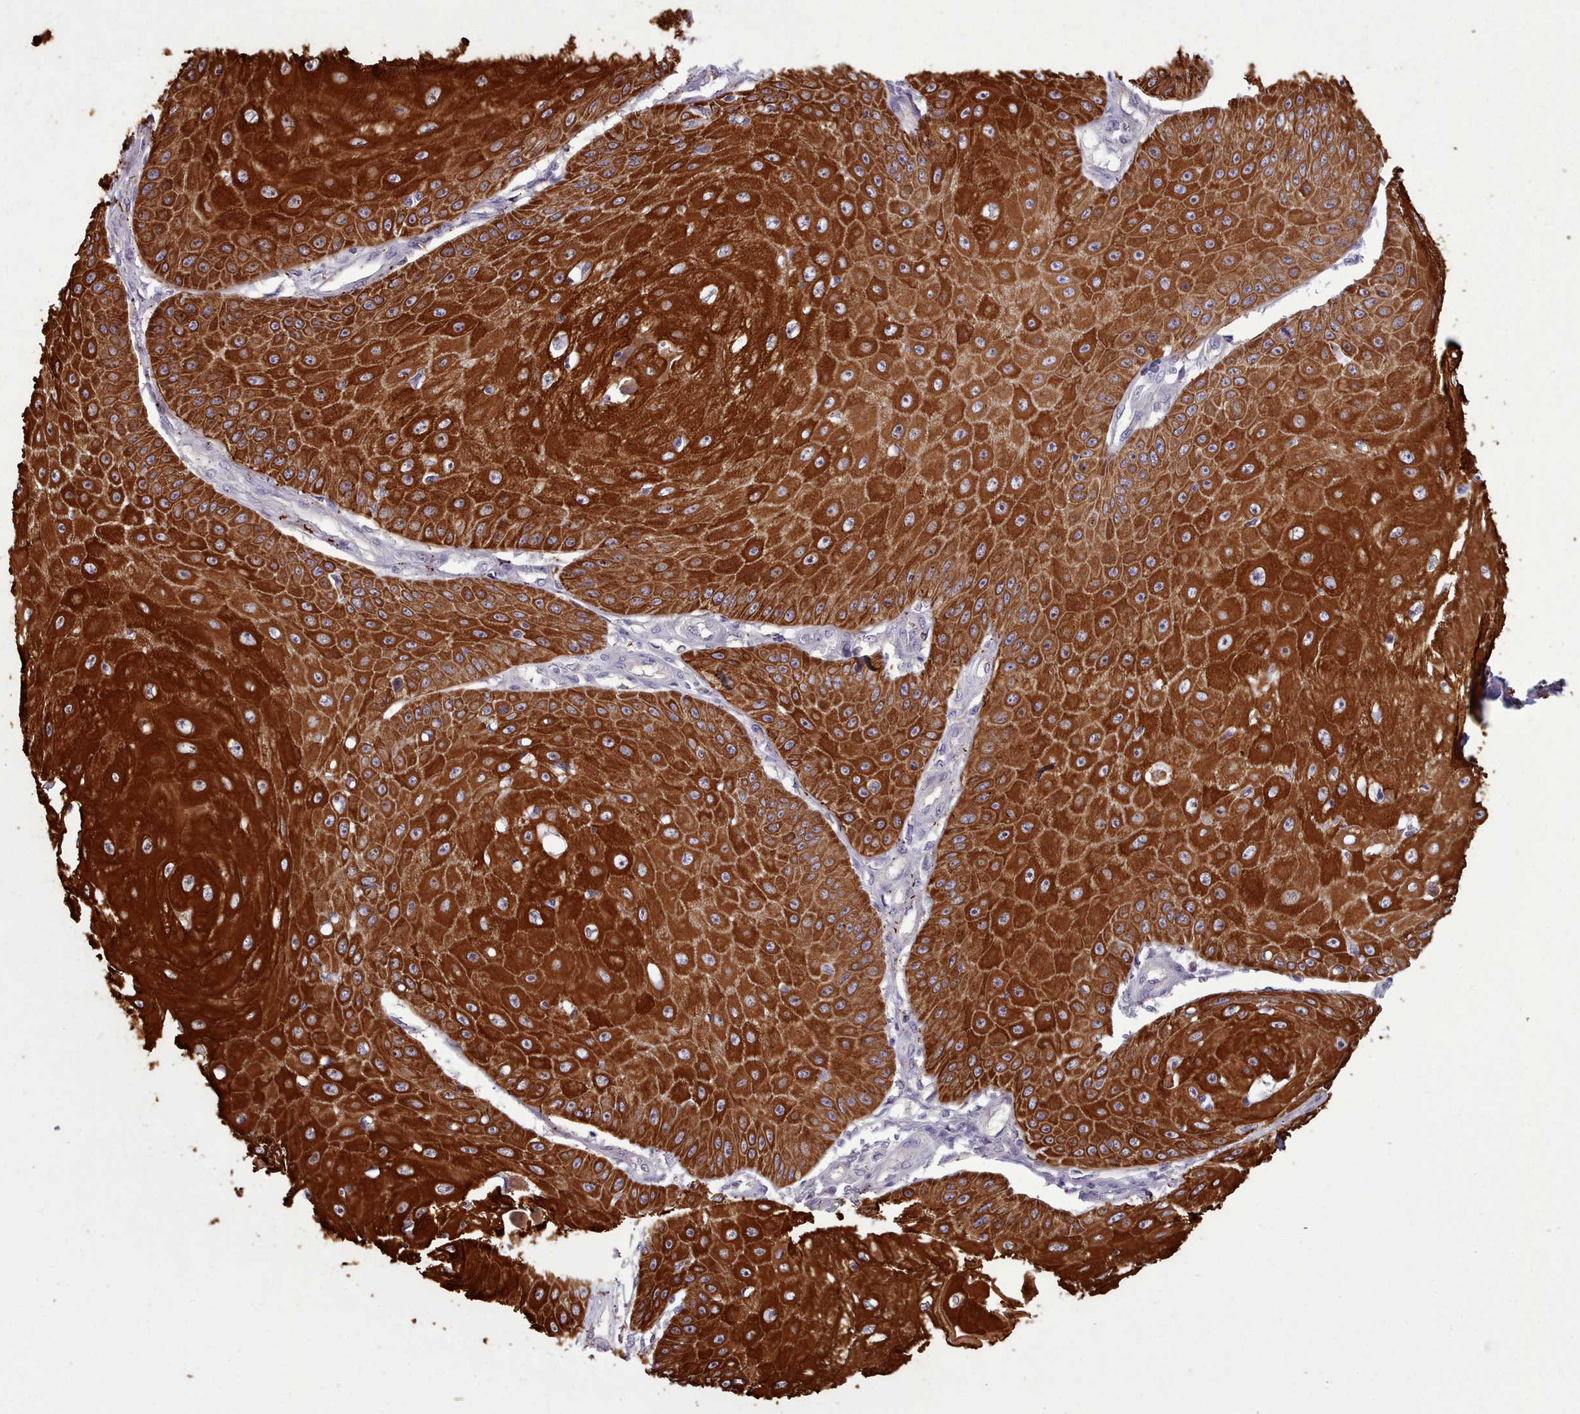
{"staining": {"intensity": "strong", "quantity": ">75%", "location": "cytoplasmic/membranous"}, "tissue": "skin cancer", "cell_type": "Tumor cells", "image_type": "cancer", "snomed": [{"axis": "morphology", "description": "Squamous cell carcinoma, NOS"}, {"axis": "topography", "description": "Skin"}], "caption": "The histopathology image displays staining of skin cancer (squamous cell carcinoma), revealing strong cytoplasmic/membranous protein expression (brown color) within tumor cells.", "gene": "PLD4", "patient": {"sex": "male", "age": 70}}